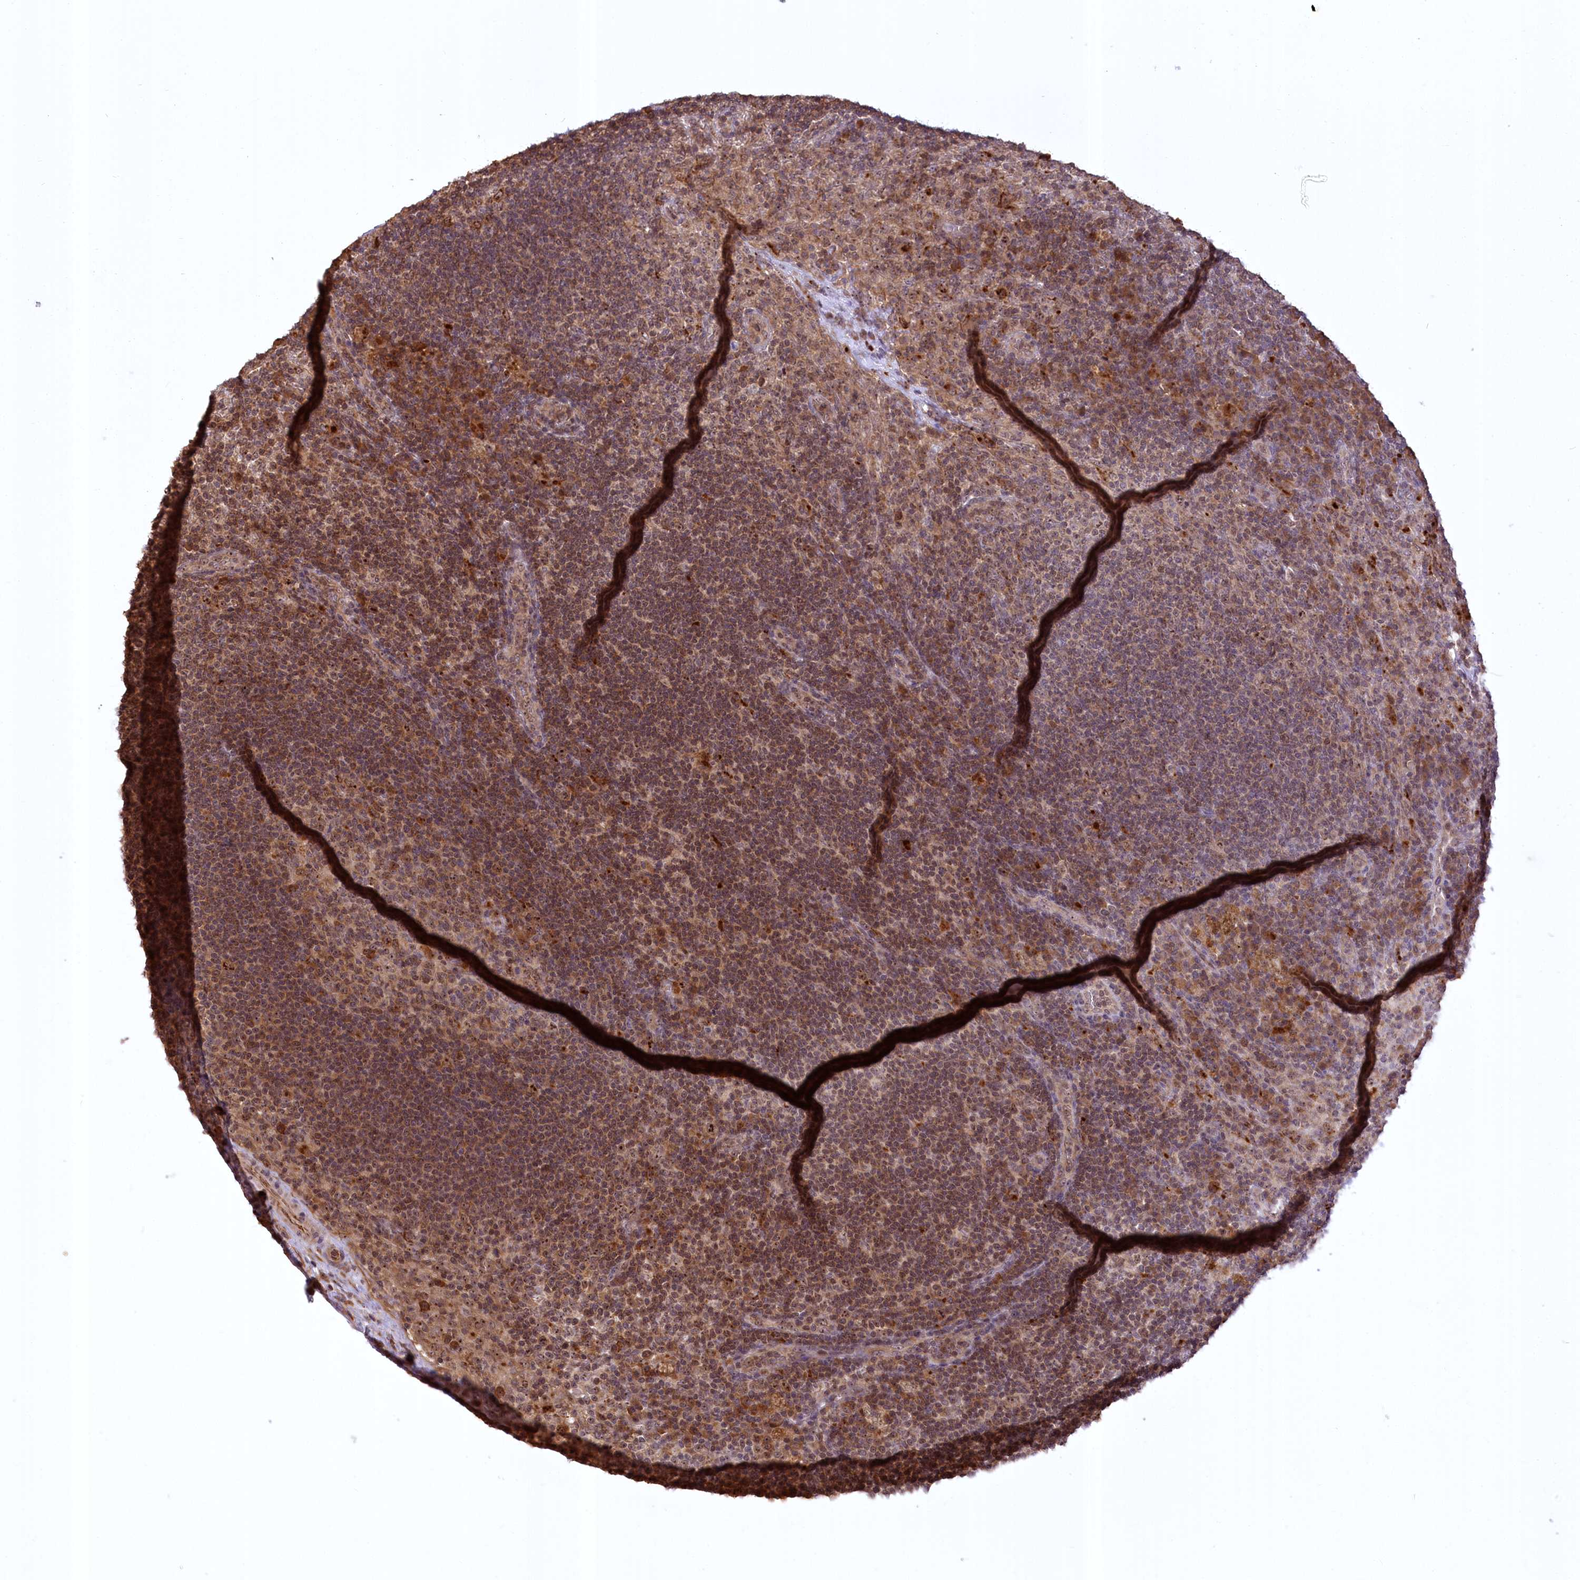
{"staining": {"intensity": "weak", "quantity": "25%-75%", "location": "cytoplasmic/membranous,nuclear"}, "tissue": "lymph node", "cell_type": "Germinal center cells", "image_type": "normal", "snomed": [{"axis": "morphology", "description": "Normal tissue, NOS"}, {"axis": "topography", "description": "Lymph node"}], "caption": "Lymph node stained with DAB (3,3'-diaminobenzidine) immunohistochemistry (IHC) displays low levels of weak cytoplasmic/membranous,nuclear positivity in about 25%-75% of germinal center cells.", "gene": "SERGEF", "patient": {"sex": "female", "age": 70}}